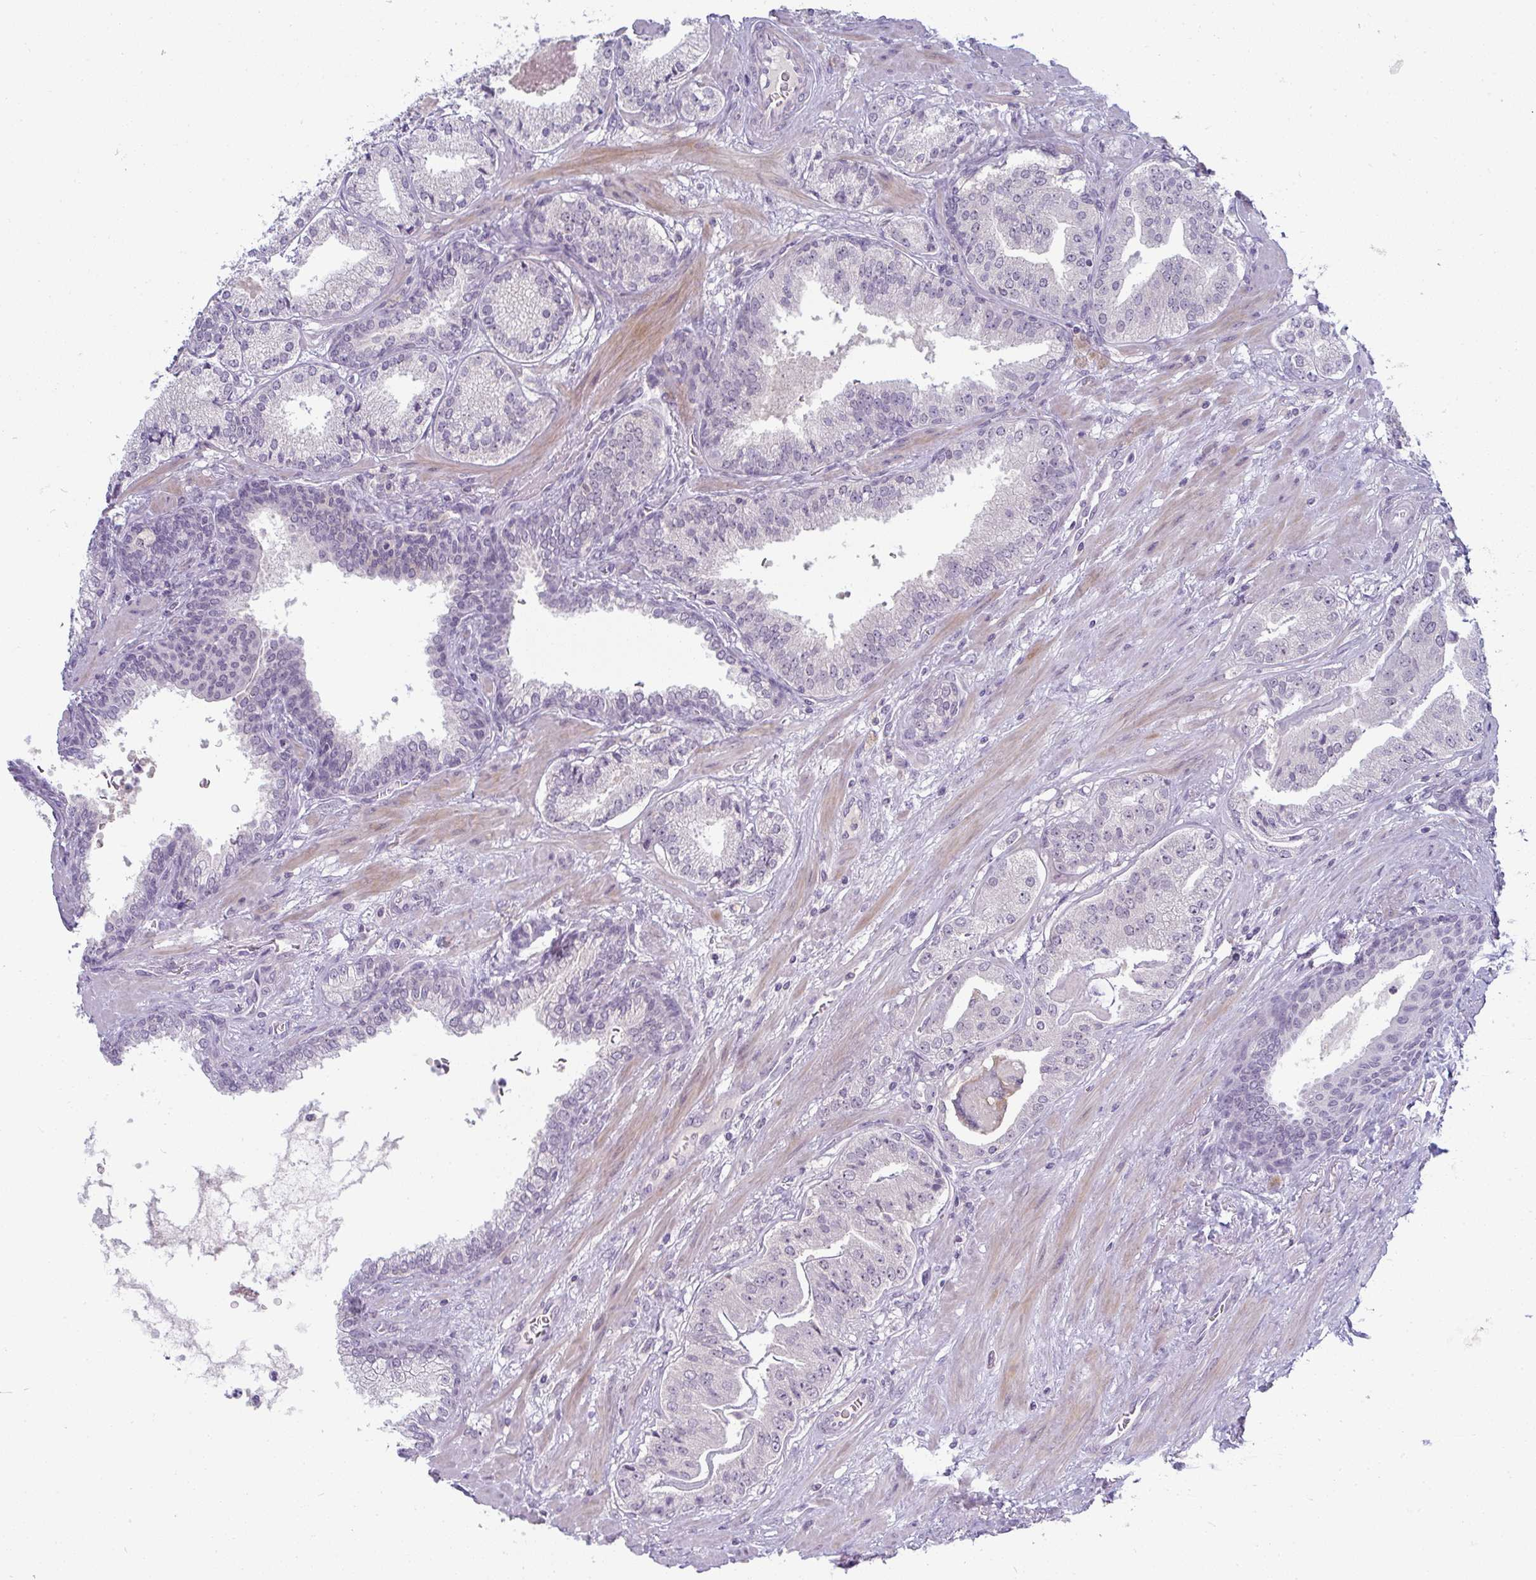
{"staining": {"intensity": "negative", "quantity": "none", "location": "none"}, "tissue": "prostate cancer", "cell_type": "Tumor cells", "image_type": "cancer", "snomed": [{"axis": "morphology", "description": "Adenocarcinoma, High grade"}, {"axis": "topography", "description": "Prostate"}], "caption": "Tumor cells are negative for brown protein staining in prostate cancer.", "gene": "PPFIA4", "patient": {"sex": "male", "age": 63}}